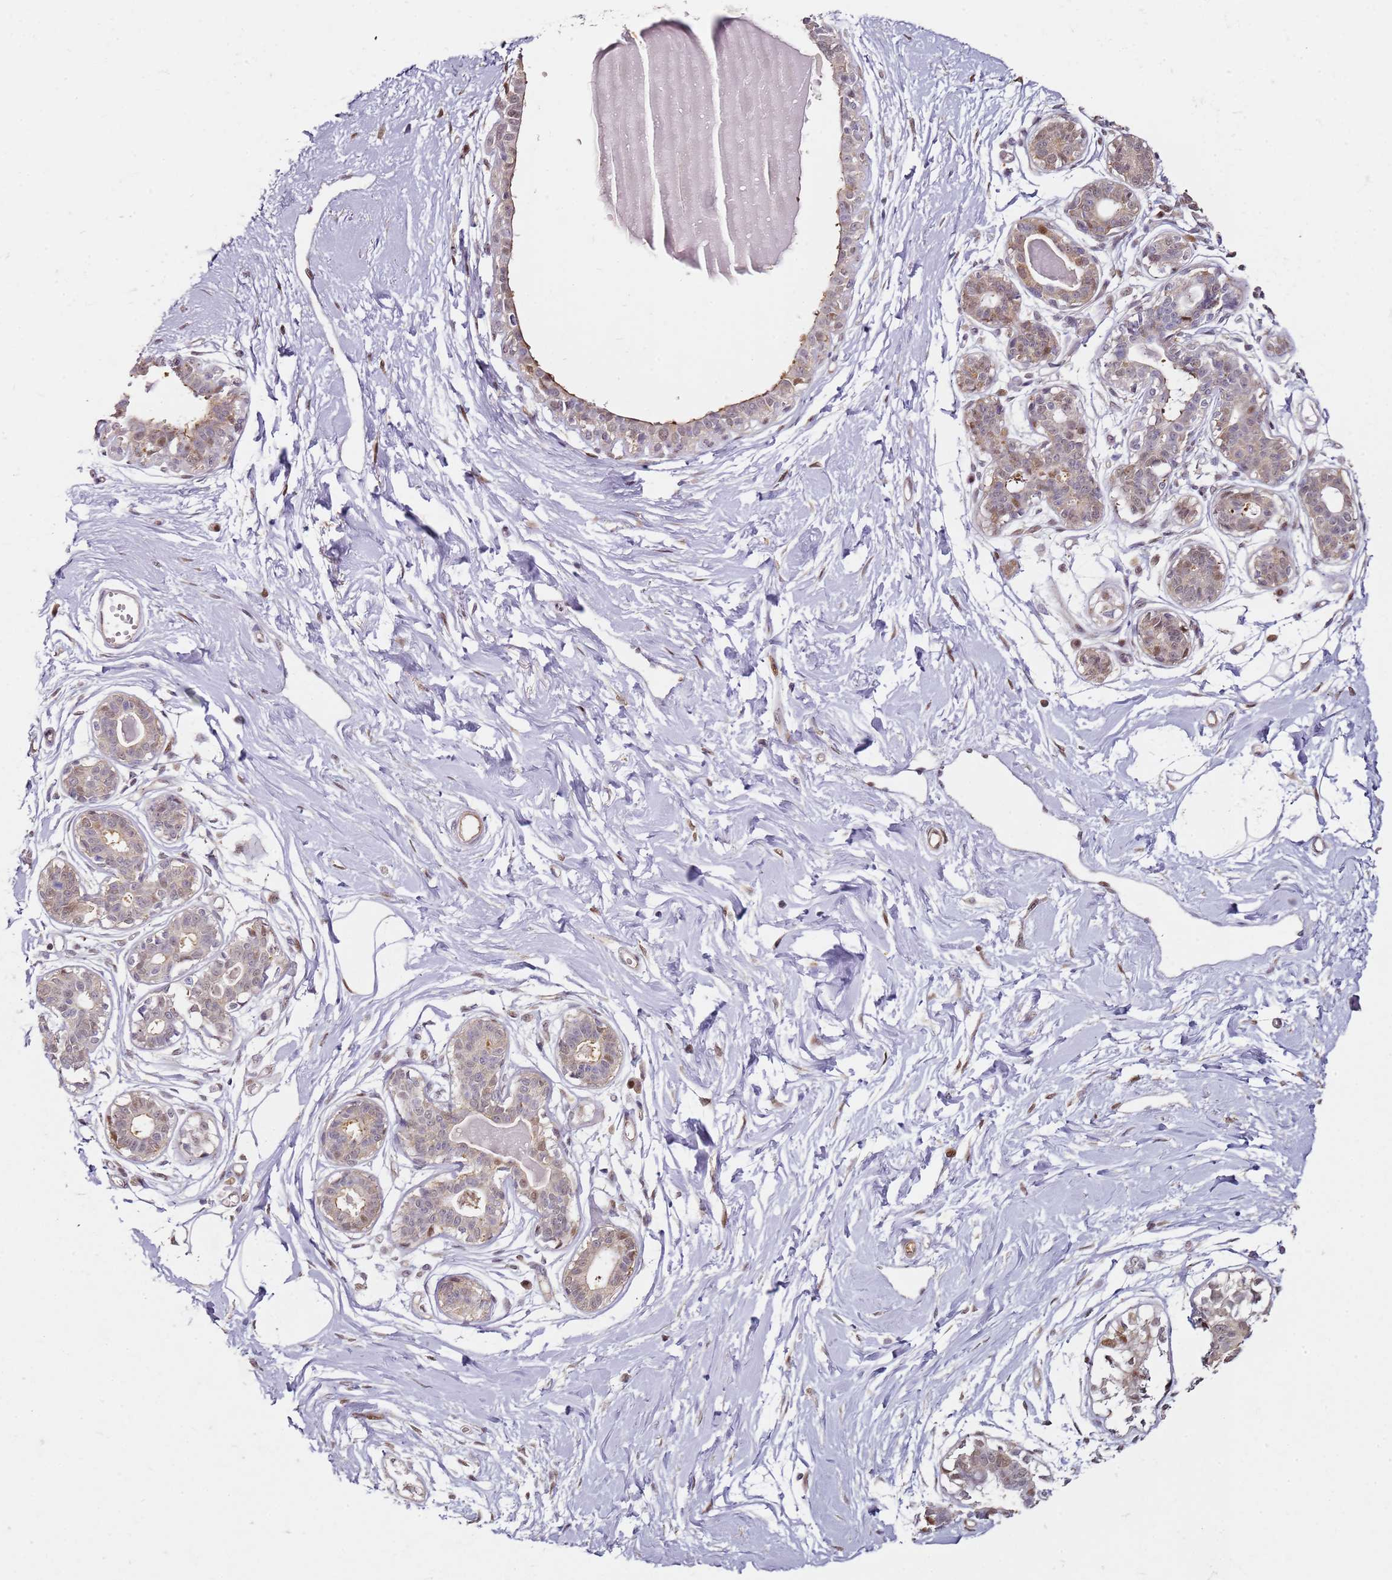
{"staining": {"intensity": "moderate", "quantity": "<25%", "location": "cytoplasmic/membranous"}, "tissue": "breast", "cell_type": "Glandular cells", "image_type": "normal", "snomed": [{"axis": "morphology", "description": "Normal tissue, NOS"}, {"axis": "topography", "description": "Breast"}], "caption": "Immunohistochemical staining of unremarkable breast displays <25% levels of moderate cytoplasmic/membranous protein positivity in approximately <25% of glandular cells. Using DAB (brown) and hematoxylin (blue) stains, captured at high magnification using brightfield microscopy.", "gene": "PSMD4", "patient": {"sex": "female", "age": 45}}